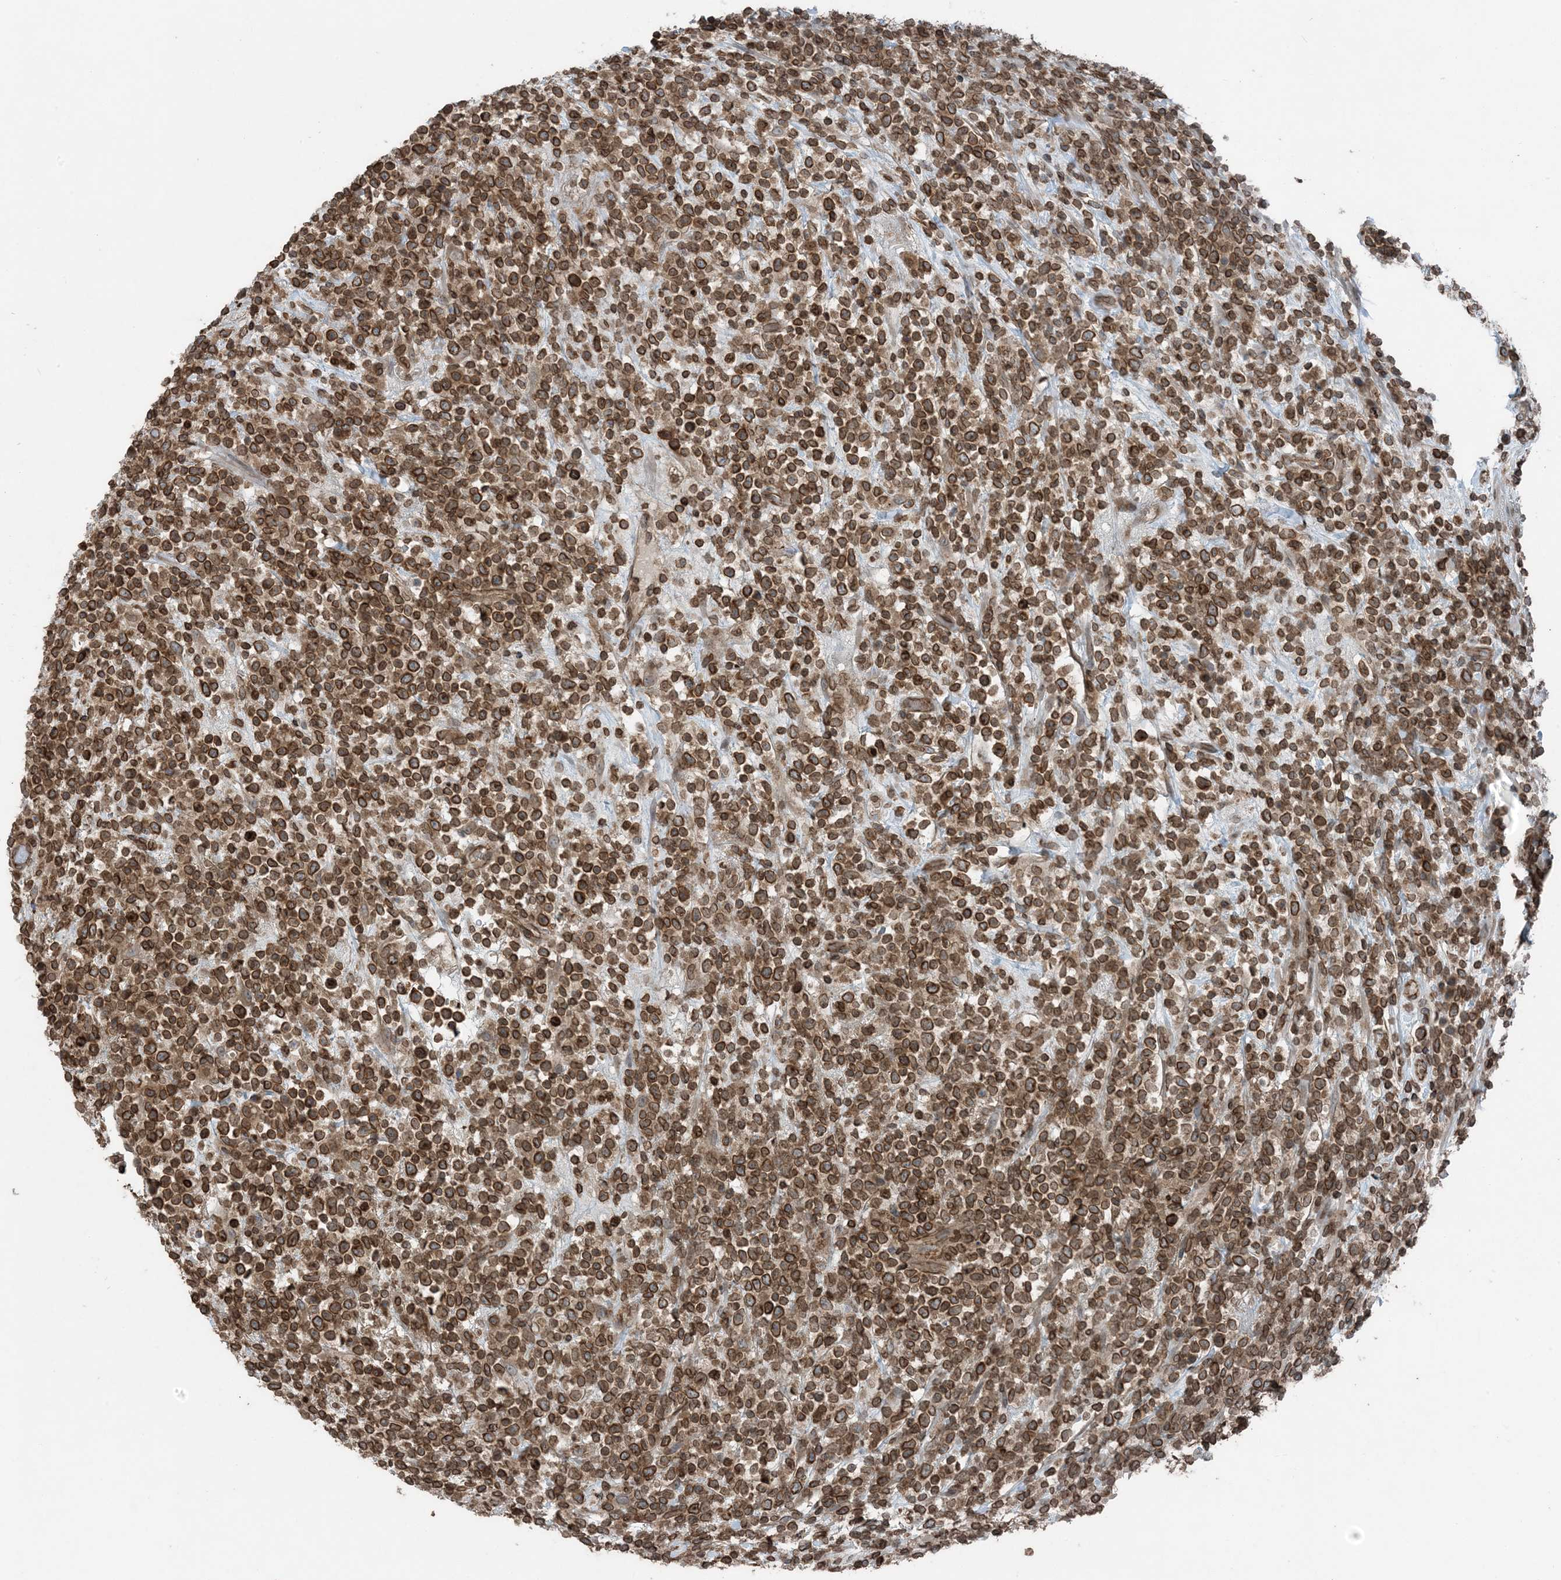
{"staining": {"intensity": "strong", "quantity": ">75%", "location": "cytoplasmic/membranous,nuclear"}, "tissue": "lymphoma", "cell_type": "Tumor cells", "image_type": "cancer", "snomed": [{"axis": "morphology", "description": "Malignant lymphoma, non-Hodgkin's type, High grade"}, {"axis": "topography", "description": "Colon"}], "caption": "Immunohistochemical staining of human high-grade malignant lymphoma, non-Hodgkin's type demonstrates strong cytoplasmic/membranous and nuclear protein expression in approximately >75% of tumor cells.", "gene": "ZFAND2B", "patient": {"sex": "female", "age": 53}}